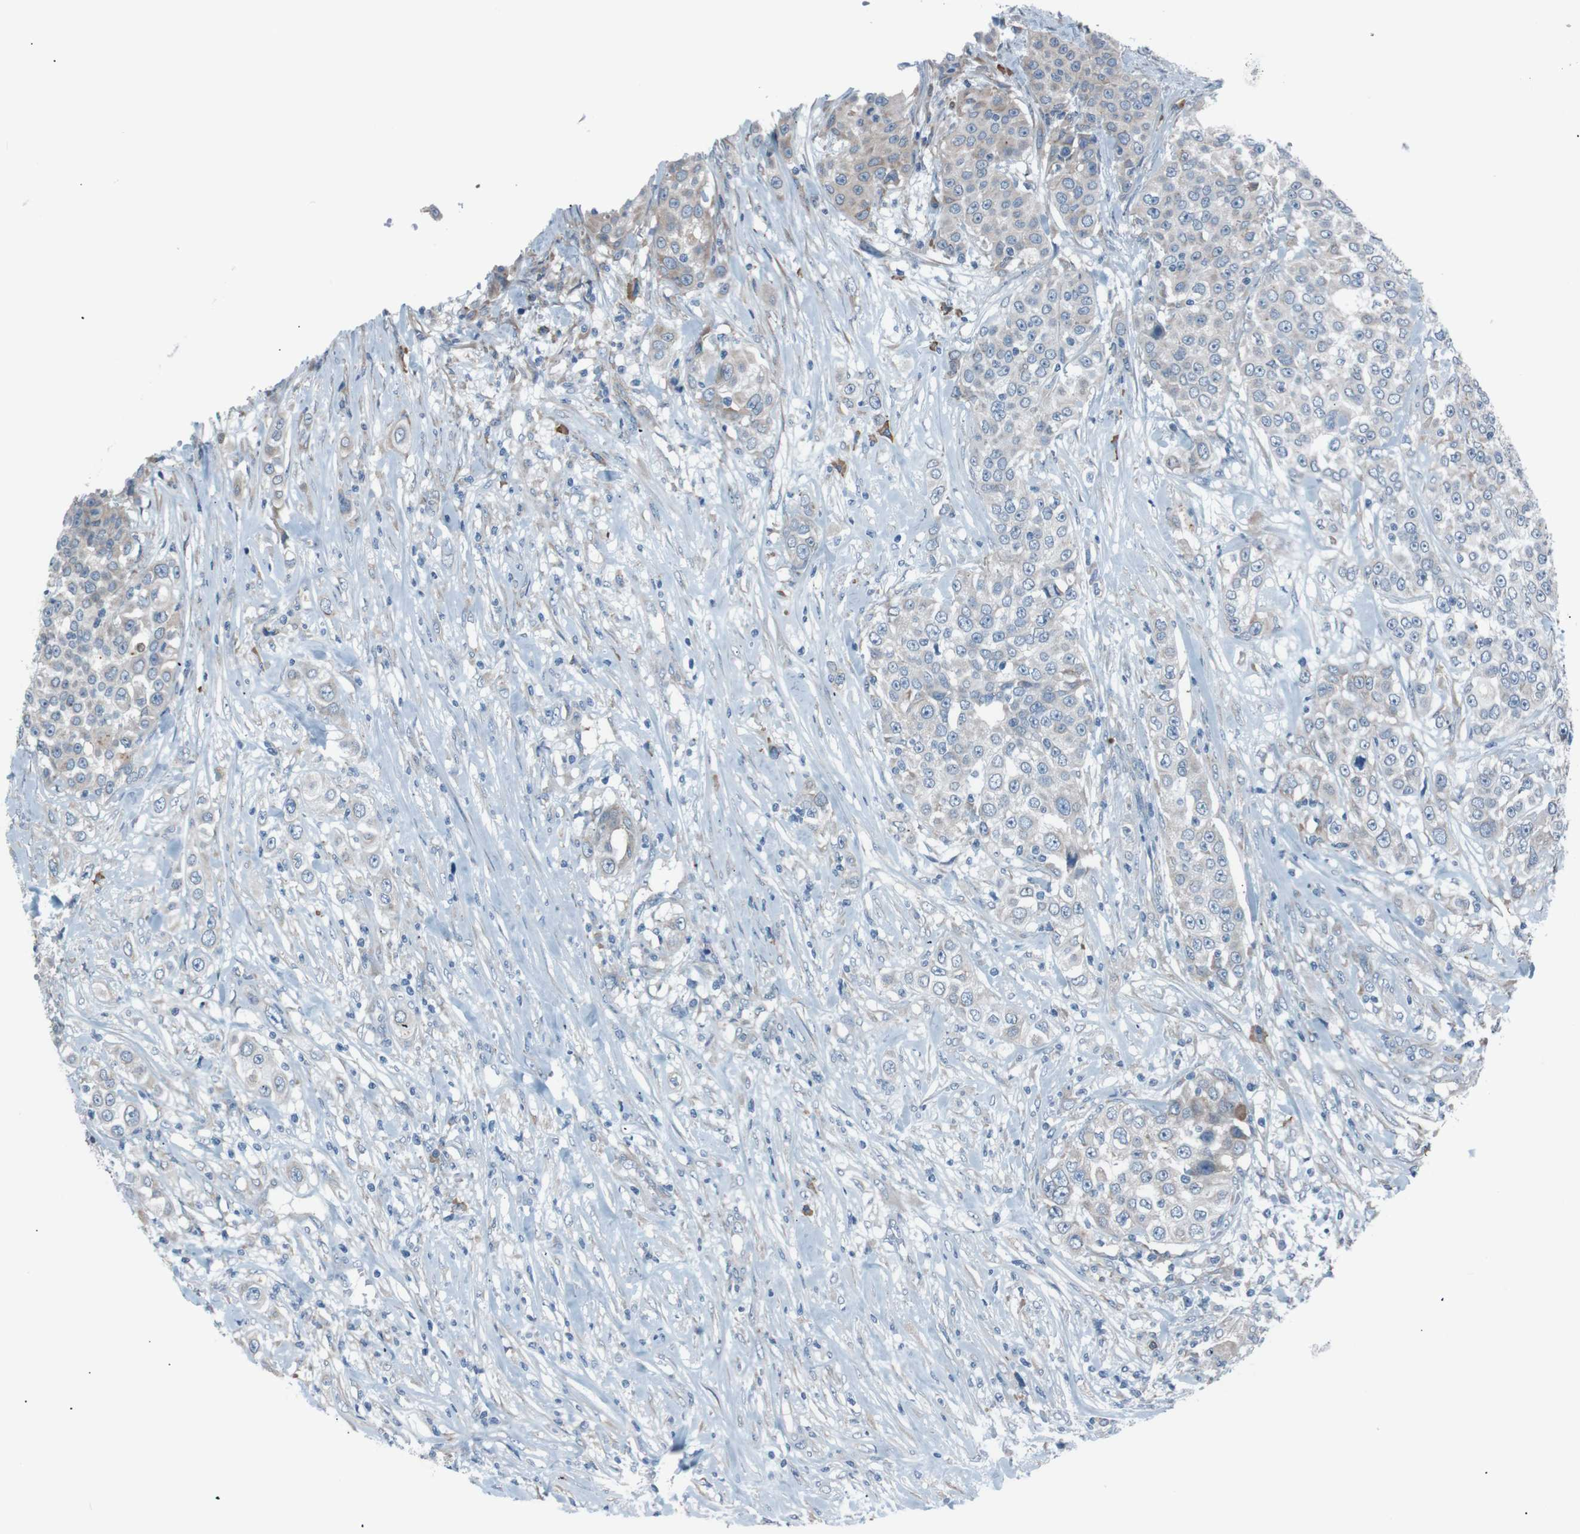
{"staining": {"intensity": "moderate", "quantity": "<25%", "location": "cytoplasmic/membranous"}, "tissue": "urothelial cancer", "cell_type": "Tumor cells", "image_type": "cancer", "snomed": [{"axis": "morphology", "description": "Urothelial carcinoma, High grade"}, {"axis": "topography", "description": "Urinary bladder"}], "caption": "Immunohistochemistry histopathology image of urothelial cancer stained for a protein (brown), which exhibits low levels of moderate cytoplasmic/membranous staining in about <25% of tumor cells.", "gene": "SIGMAR1", "patient": {"sex": "female", "age": 80}}